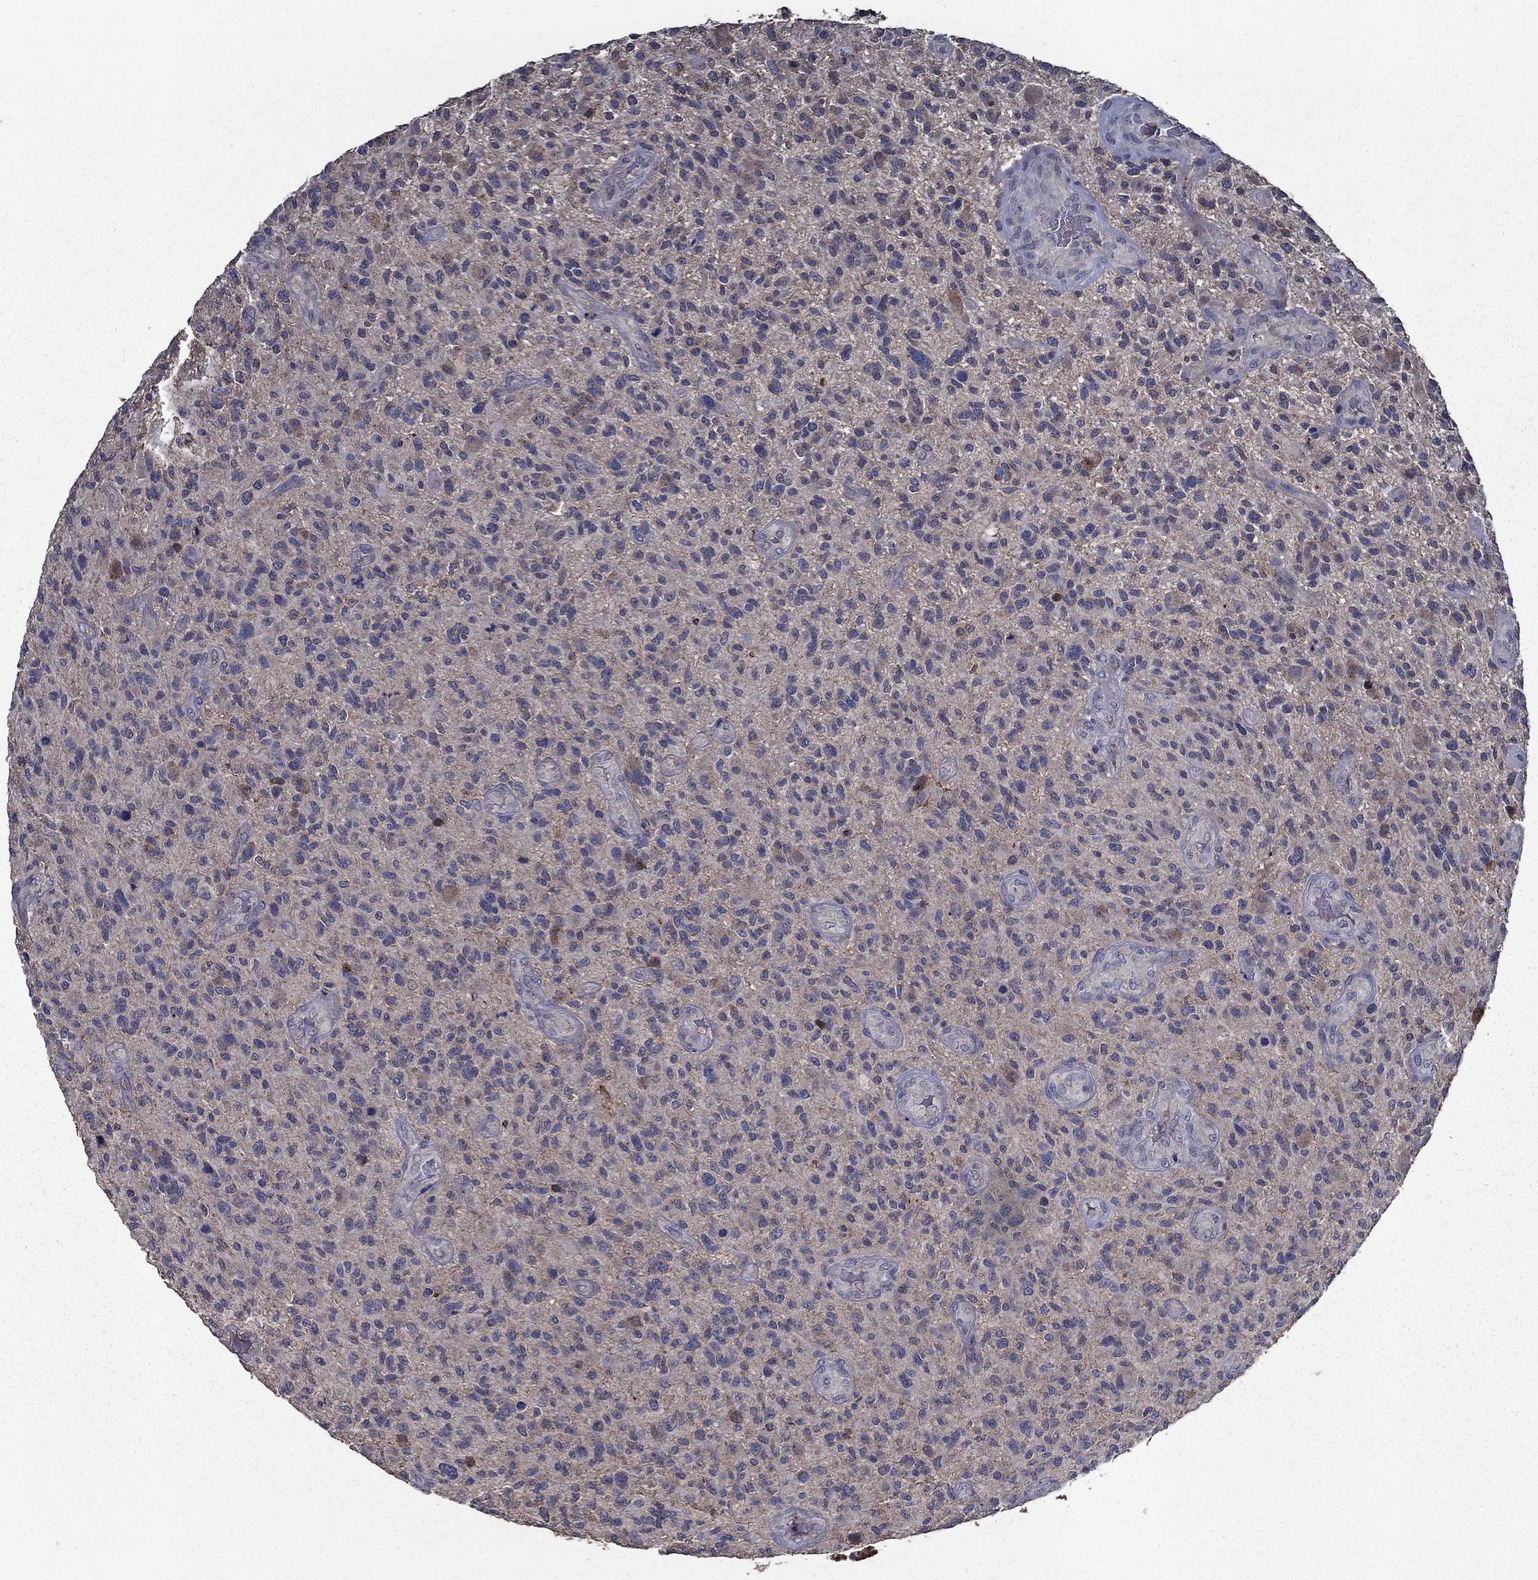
{"staining": {"intensity": "negative", "quantity": "none", "location": "none"}, "tissue": "glioma", "cell_type": "Tumor cells", "image_type": "cancer", "snomed": [{"axis": "morphology", "description": "Glioma, malignant, High grade"}, {"axis": "topography", "description": "Brain"}], "caption": "Glioma stained for a protein using immunohistochemistry demonstrates no expression tumor cells.", "gene": "SLC44A1", "patient": {"sex": "male", "age": 47}}